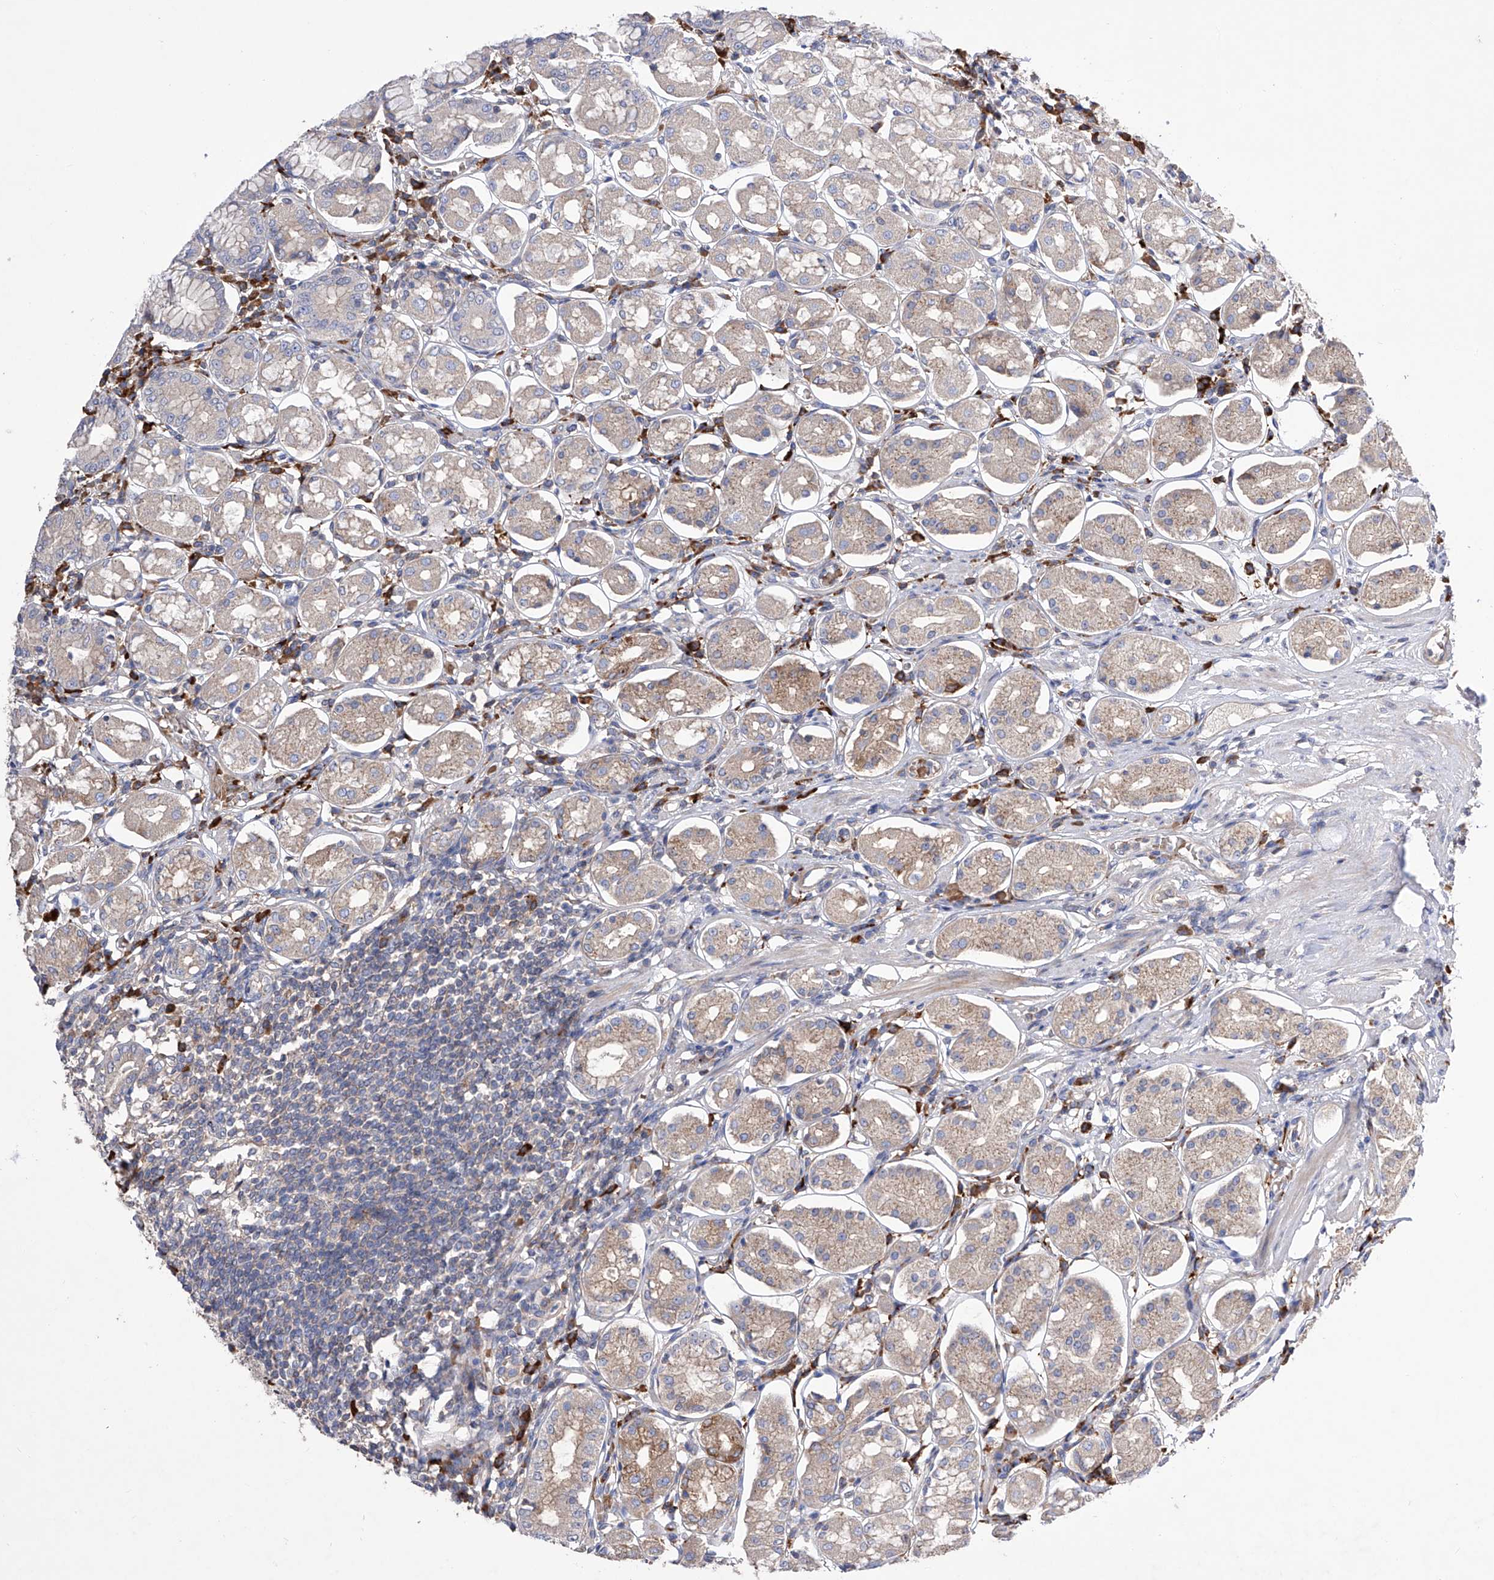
{"staining": {"intensity": "moderate", "quantity": "25%-75%", "location": "cytoplasmic/membranous"}, "tissue": "stomach", "cell_type": "Glandular cells", "image_type": "normal", "snomed": [{"axis": "morphology", "description": "Normal tissue, NOS"}, {"axis": "topography", "description": "Stomach, lower"}], "caption": "IHC (DAB (3,3'-diaminobenzidine)) staining of benign stomach reveals moderate cytoplasmic/membranous protein staining in about 25%-75% of glandular cells.", "gene": "NFATC4", "patient": {"sex": "female", "age": 56}}